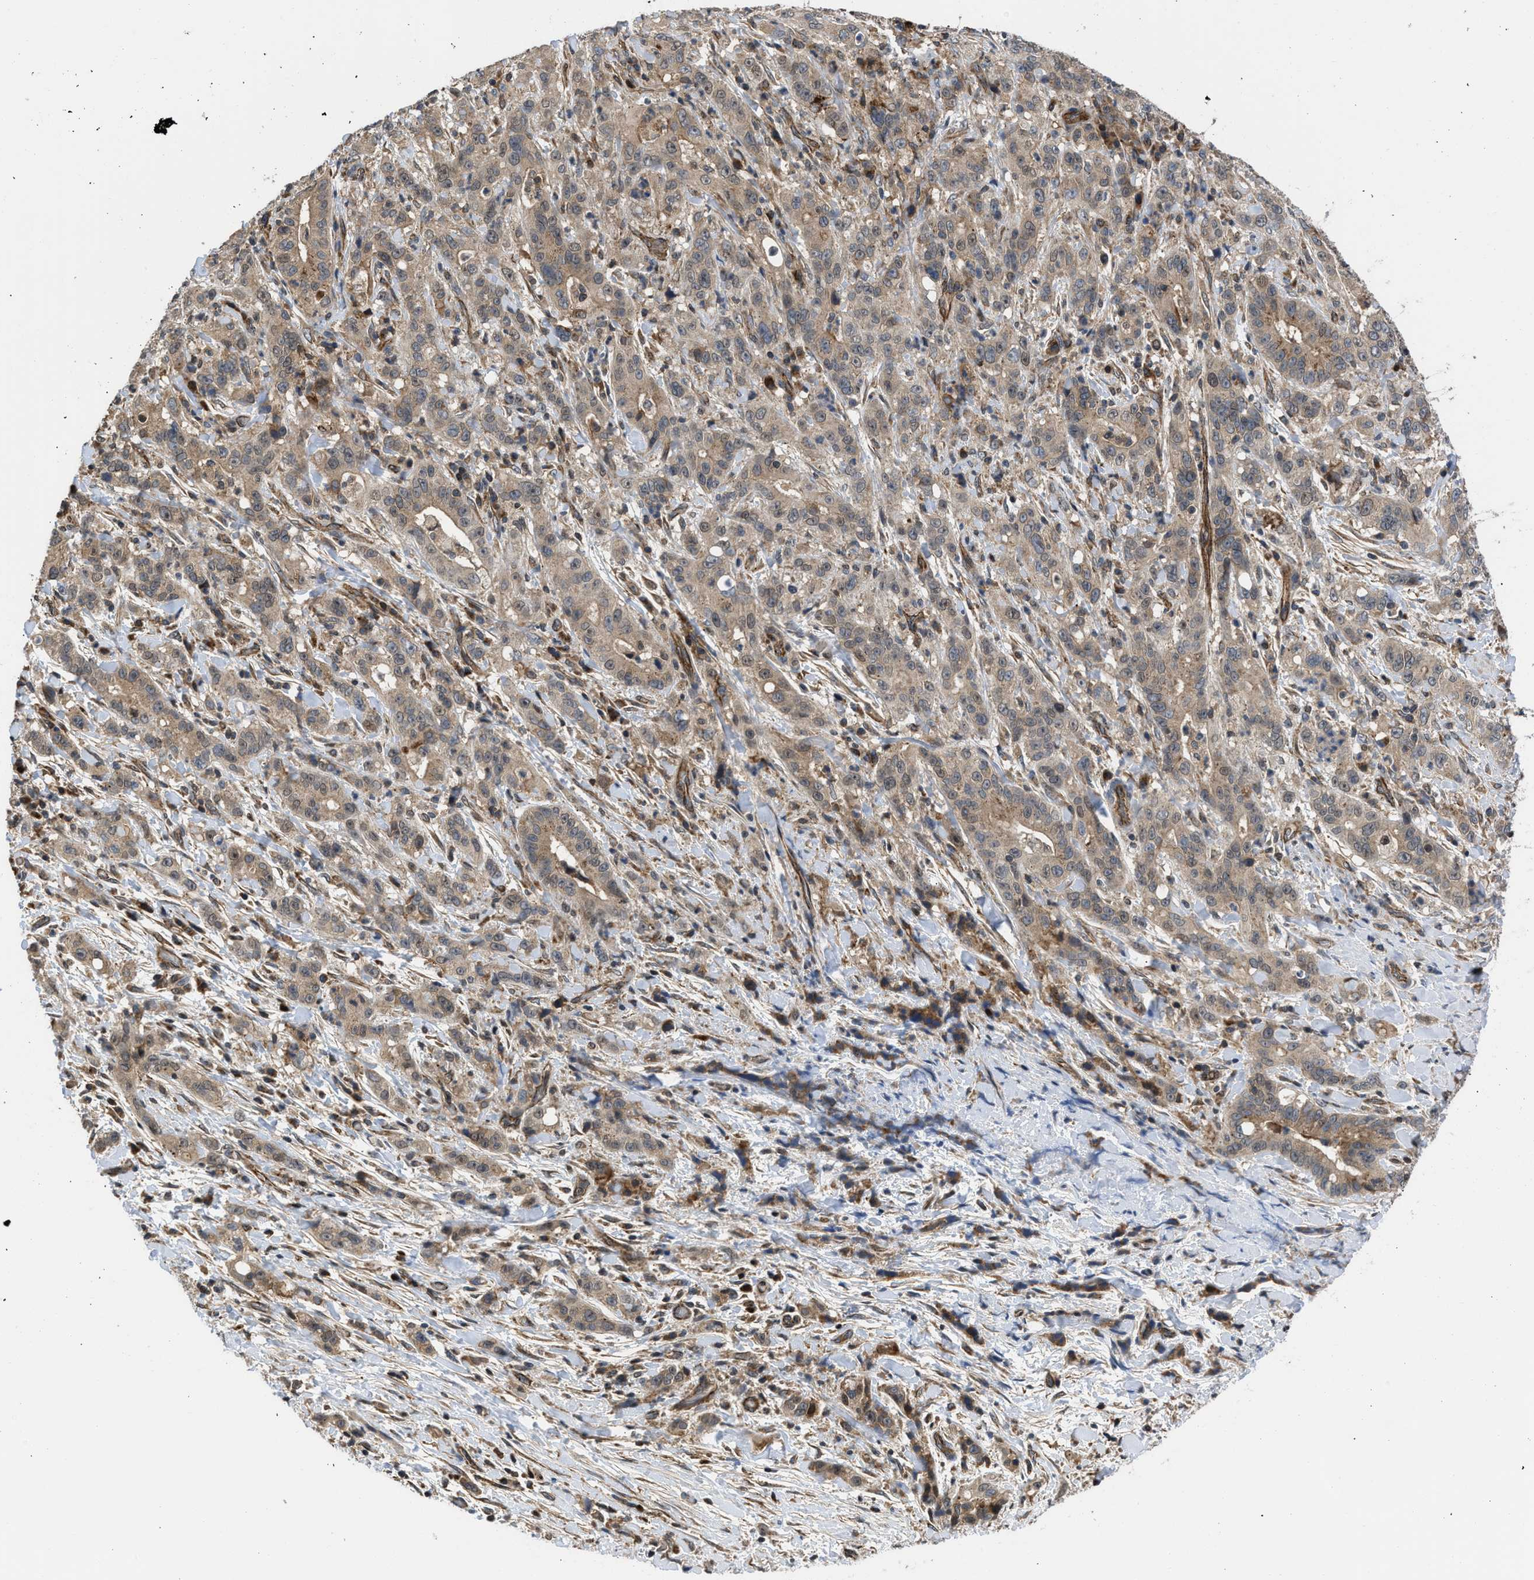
{"staining": {"intensity": "moderate", "quantity": ">75%", "location": "cytoplasmic/membranous"}, "tissue": "liver cancer", "cell_type": "Tumor cells", "image_type": "cancer", "snomed": [{"axis": "morphology", "description": "Cholangiocarcinoma"}, {"axis": "topography", "description": "Liver"}], "caption": "Liver cancer was stained to show a protein in brown. There is medium levels of moderate cytoplasmic/membranous staining in approximately >75% of tumor cells.", "gene": "GPATCH2L", "patient": {"sex": "female", "age": 38}}